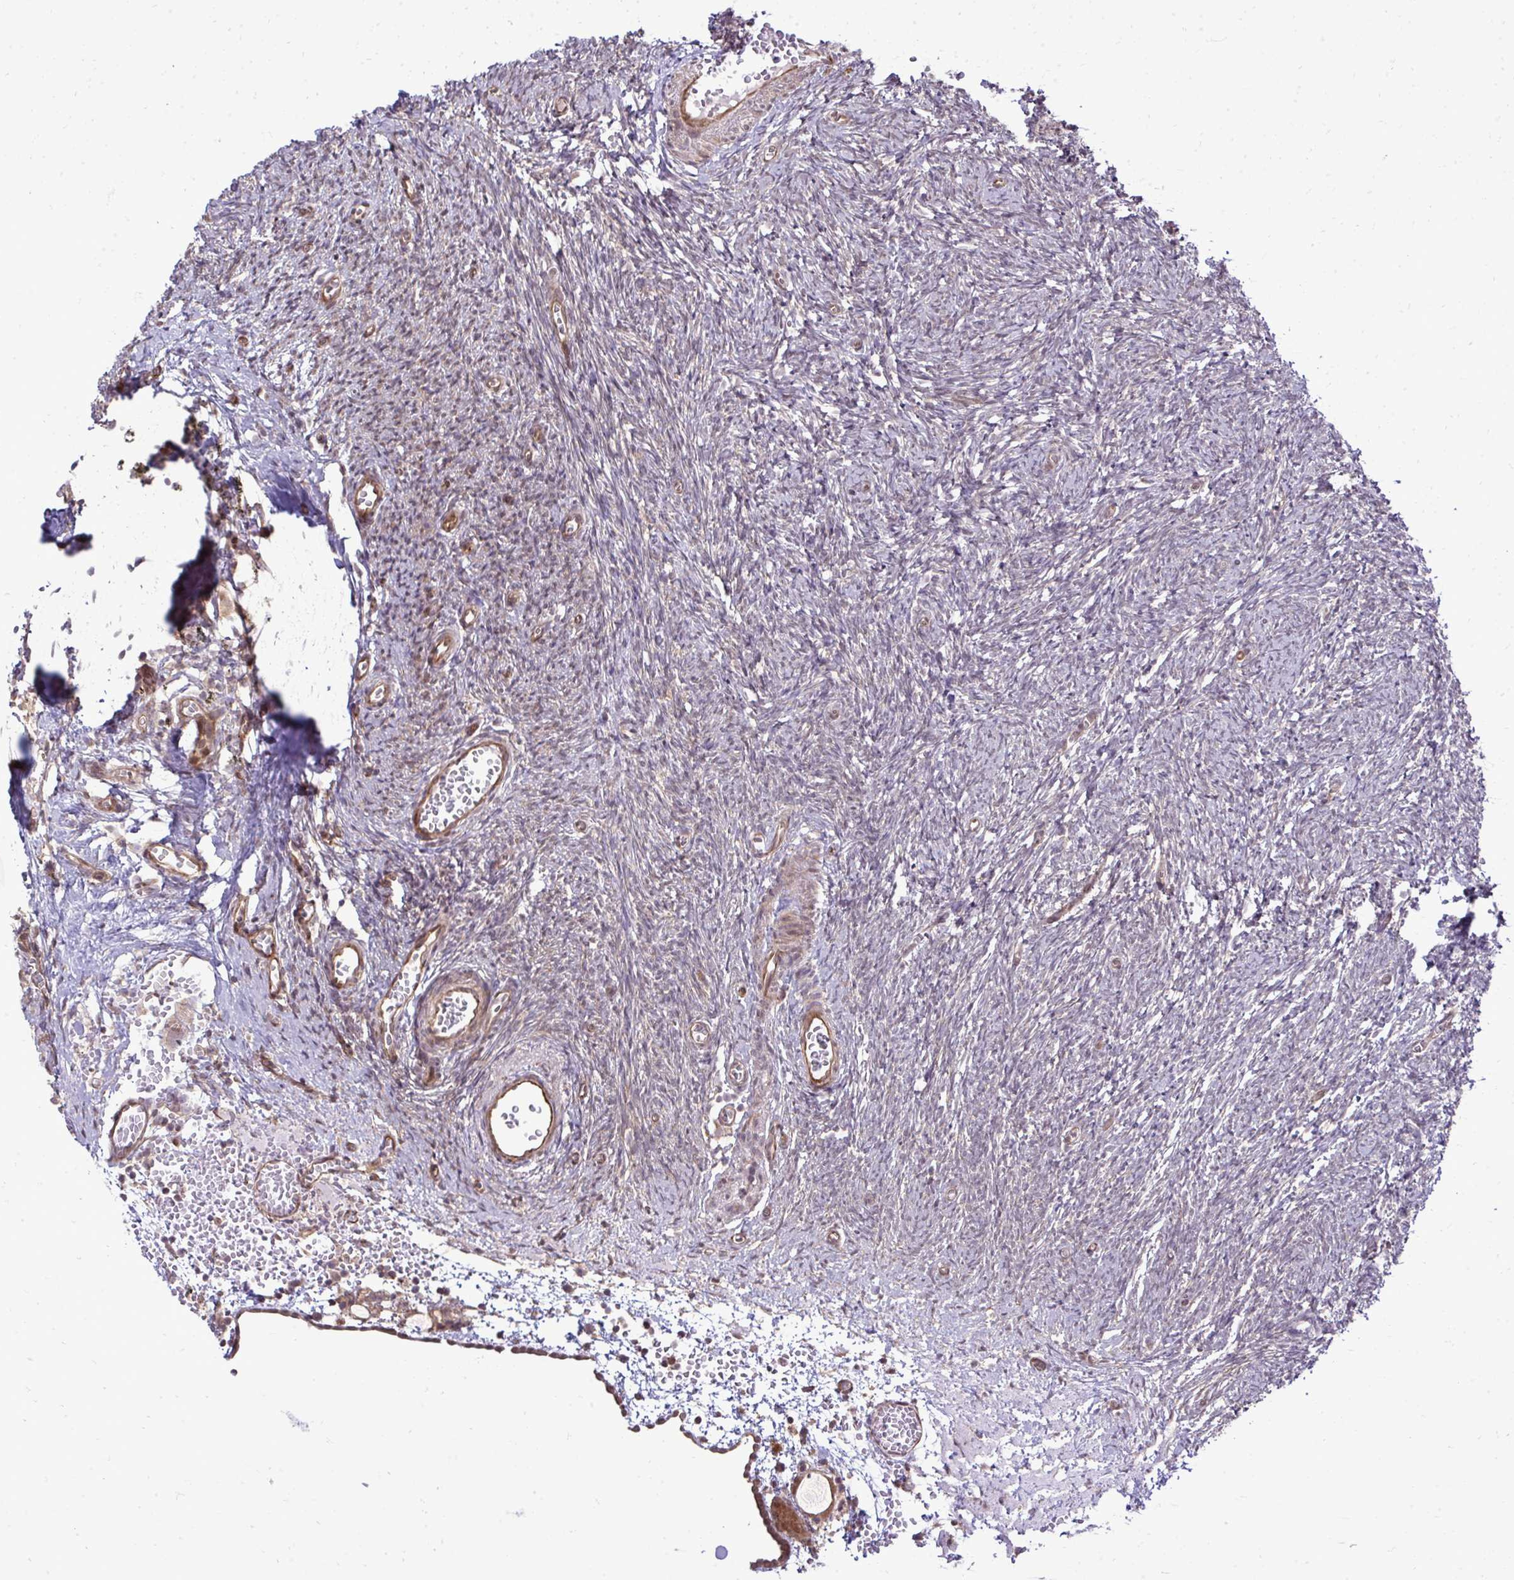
{"staining": {"intensity": "weak", "quantity": "<25%", "location": "cytoplasmic/membranous"}, "tissue": "ovary", "cell_type": "Ovarian stroma cells", "image_type": "normal", "snomed": [{"axis": "morphology", "description": "Normal tissue, NOS"}, {"axis": "topography", "description": "Ovary"}], "caption": "Protein analysis of normal ovary demonstrates no significant expression in ovarian stroma cells. (DAB (3,3'-diaminobenzidine) immunohistochemistry (IHC) with hematoxylin counter stain).", "gene": "FUT10", "patient": {"sex": "female", "age": 41}}